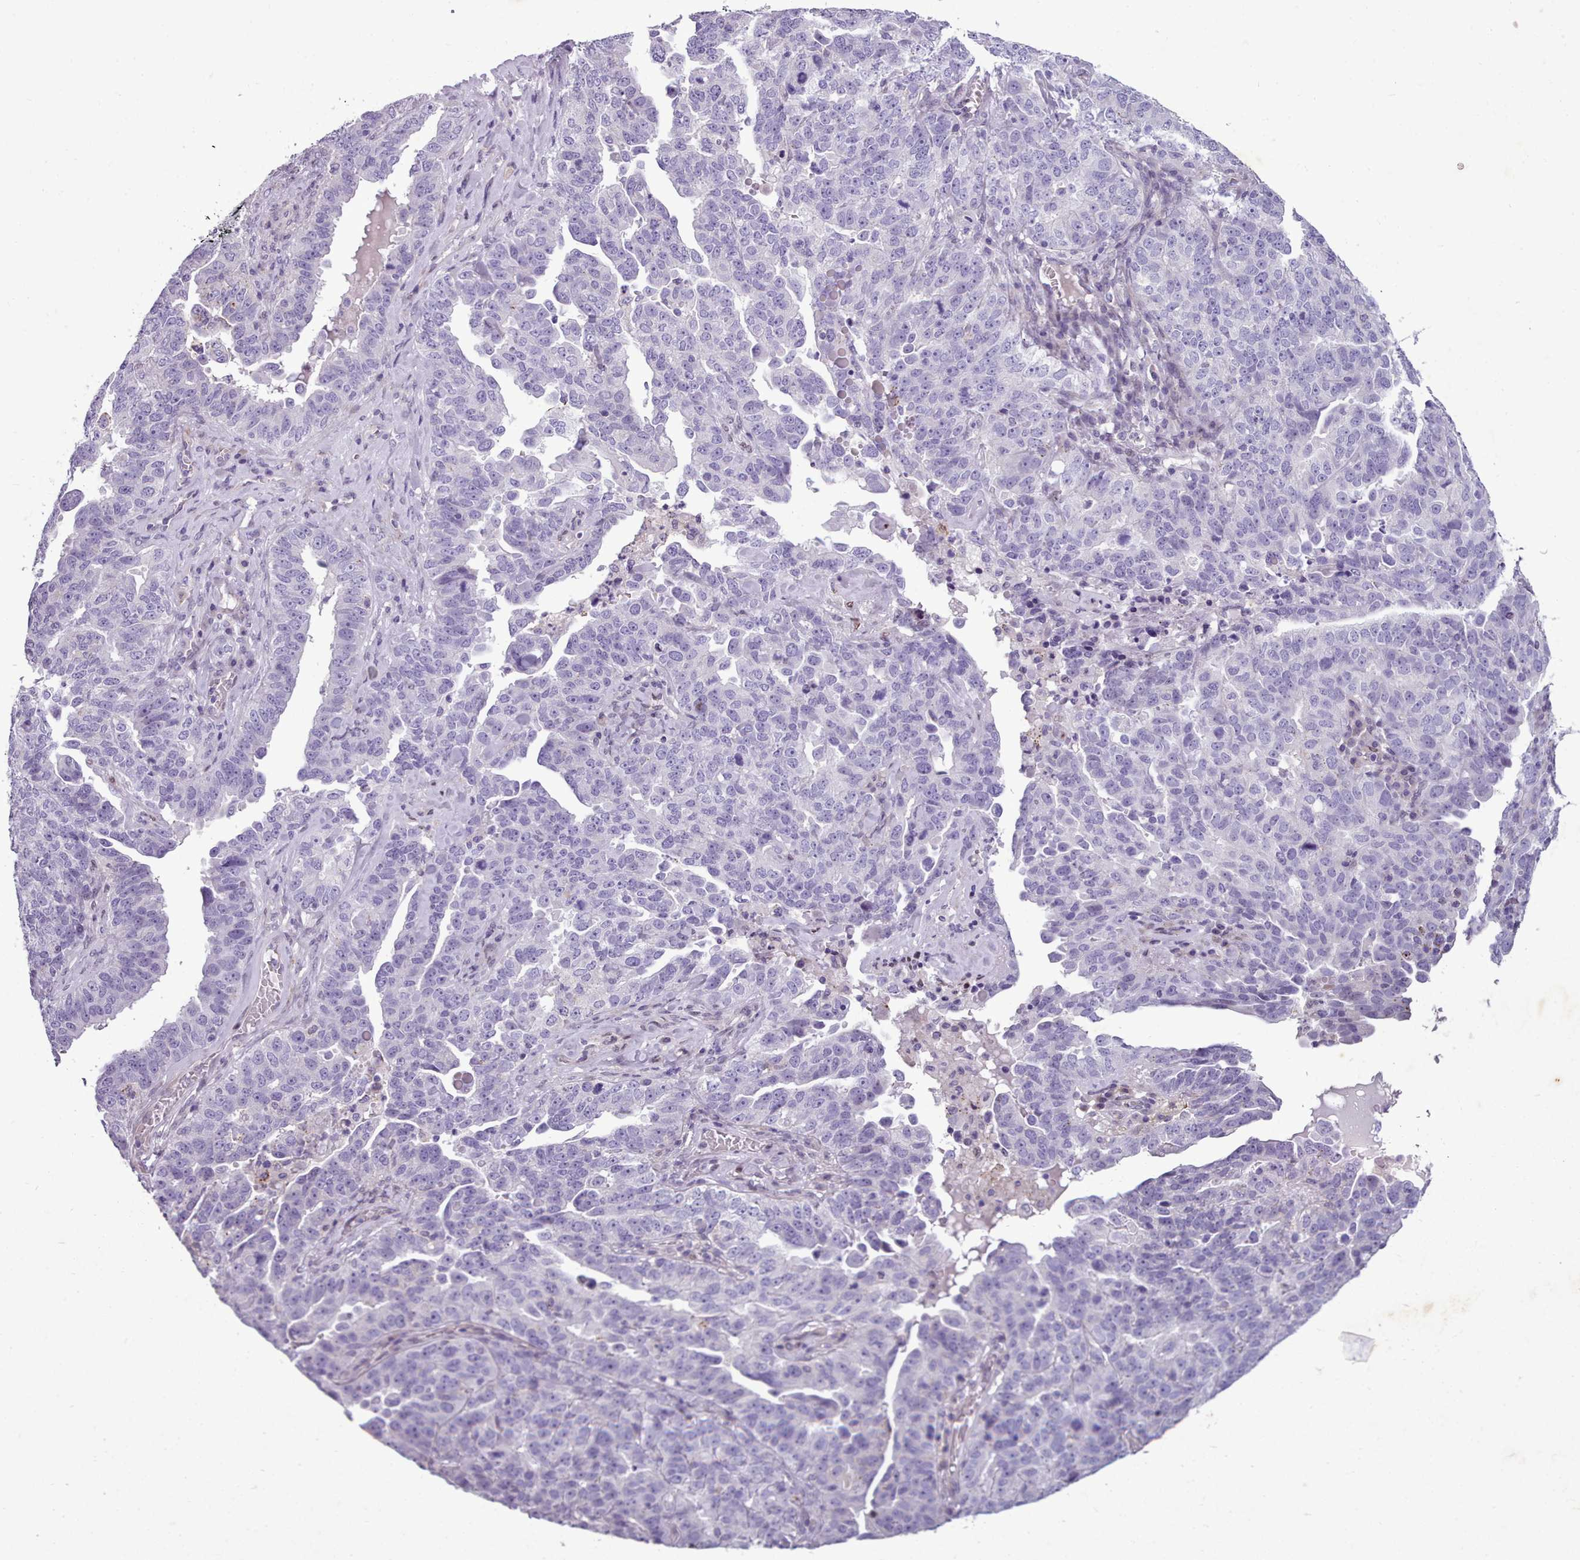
{"staining": {"intensity": "negative", "quantity": "none", "location": "none"}, "tissue": "ovarian cancer", "cell_type": "Tumor cells", "image_type": "cancer", "snomed": [{"axis": "morphology", "description": "Carcinoma, endometroid"}, {"axis": "topography", "description": "Ovary"}], "caption": "Immunohistochemical staining of ovarian cancer (endometroid carcinoma) reveals no significant expression in tumor cells.", "gene": "KCNT2", "patient": {"sex": "female", "age": 62}}